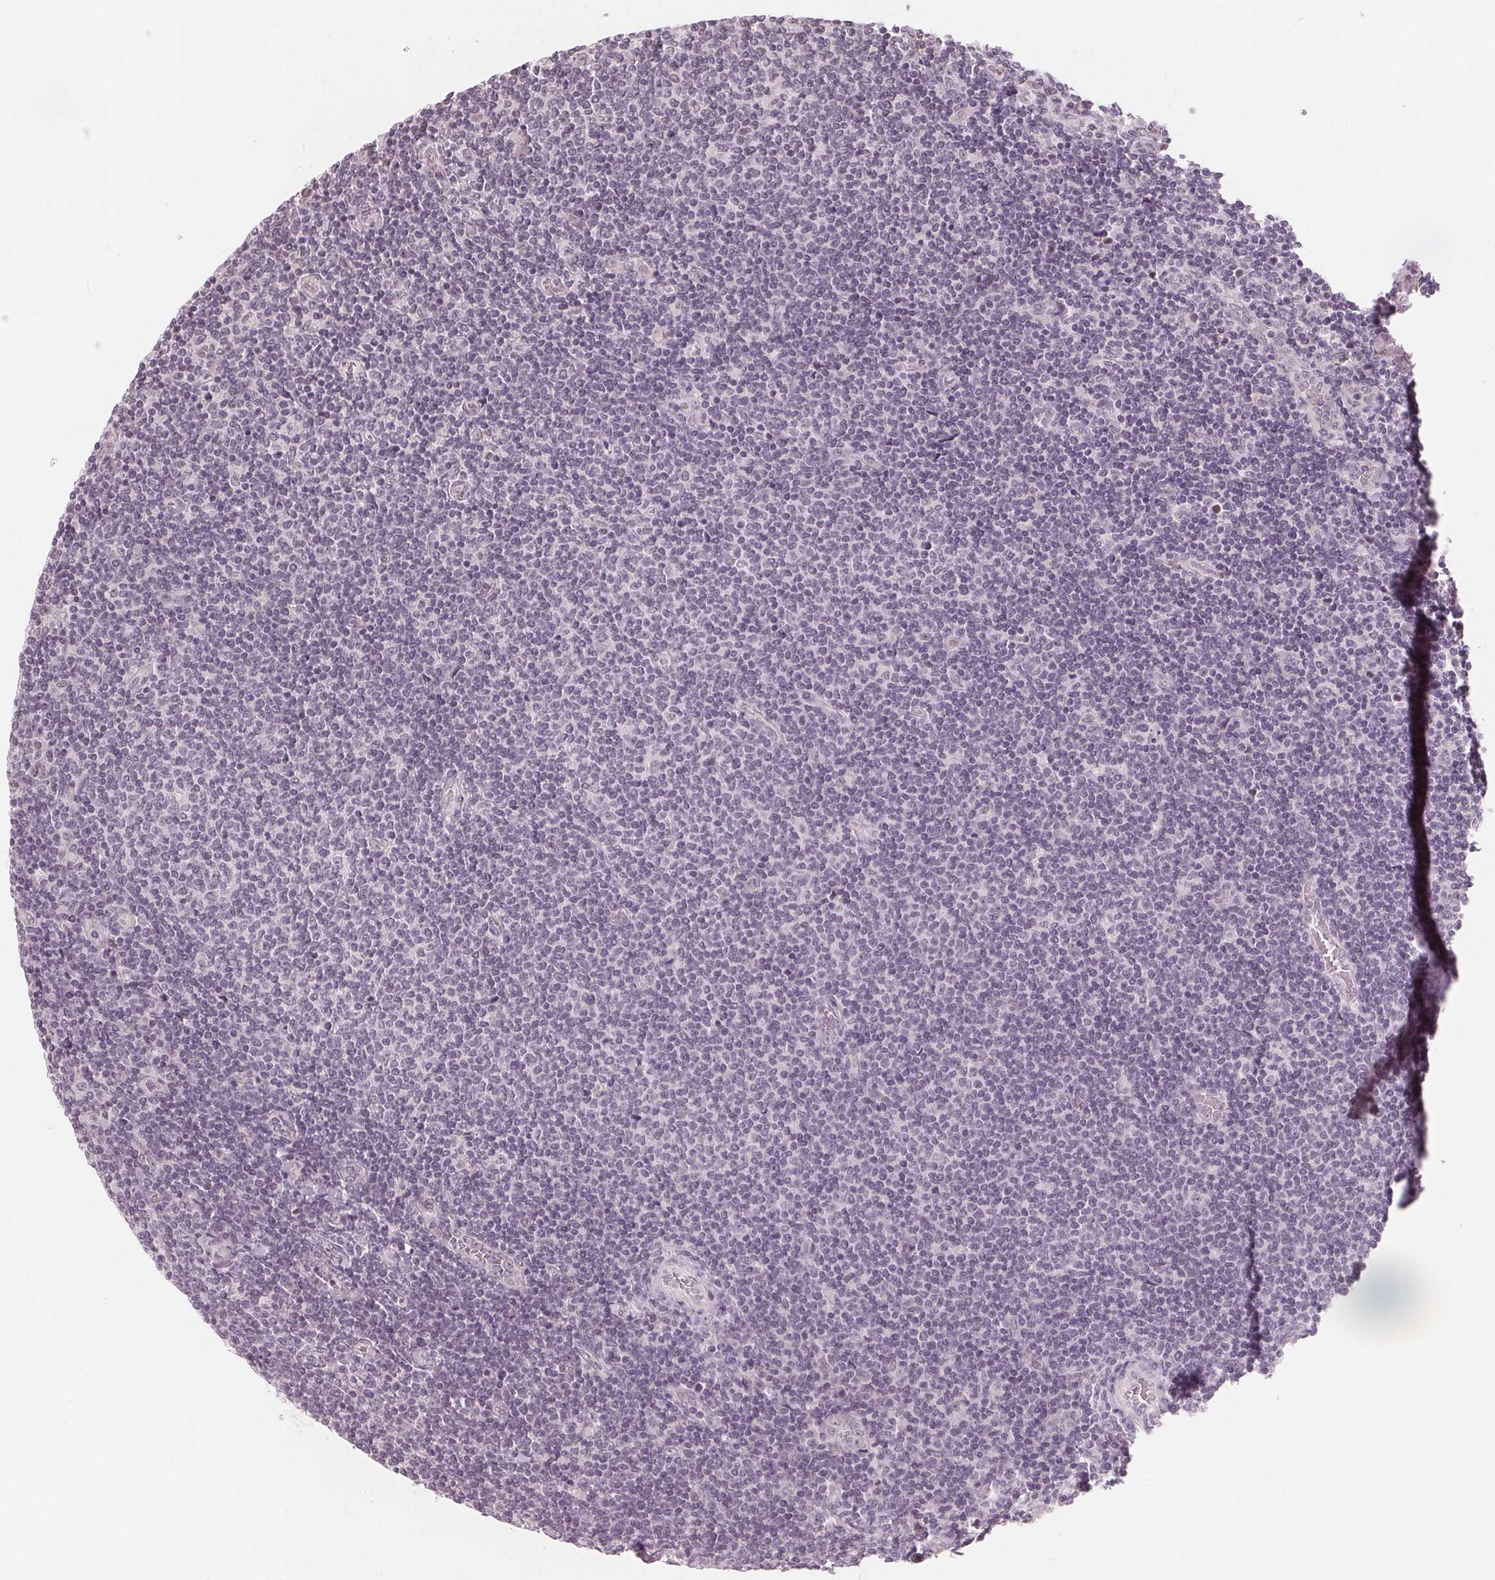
{"staining": {"intensity": "negative", "quantity": "none", "location": "none"}, "tissue": "lymphoma", "cell_type": "Tumor cells", "image_type": "cancer", "snomed": [{"axis": "morphology", "description": "Malignant lymphoma, non-Hodgkin's type, Low grade"}, {"axis": "topography", "description": "Lymph node"}], "caption": "The IHC photomicrograph has no significant positivity in tumor cells of lymphoma tissue.", "gene": "NUP210L", "patient": {"sex": "male", "age": 52}}